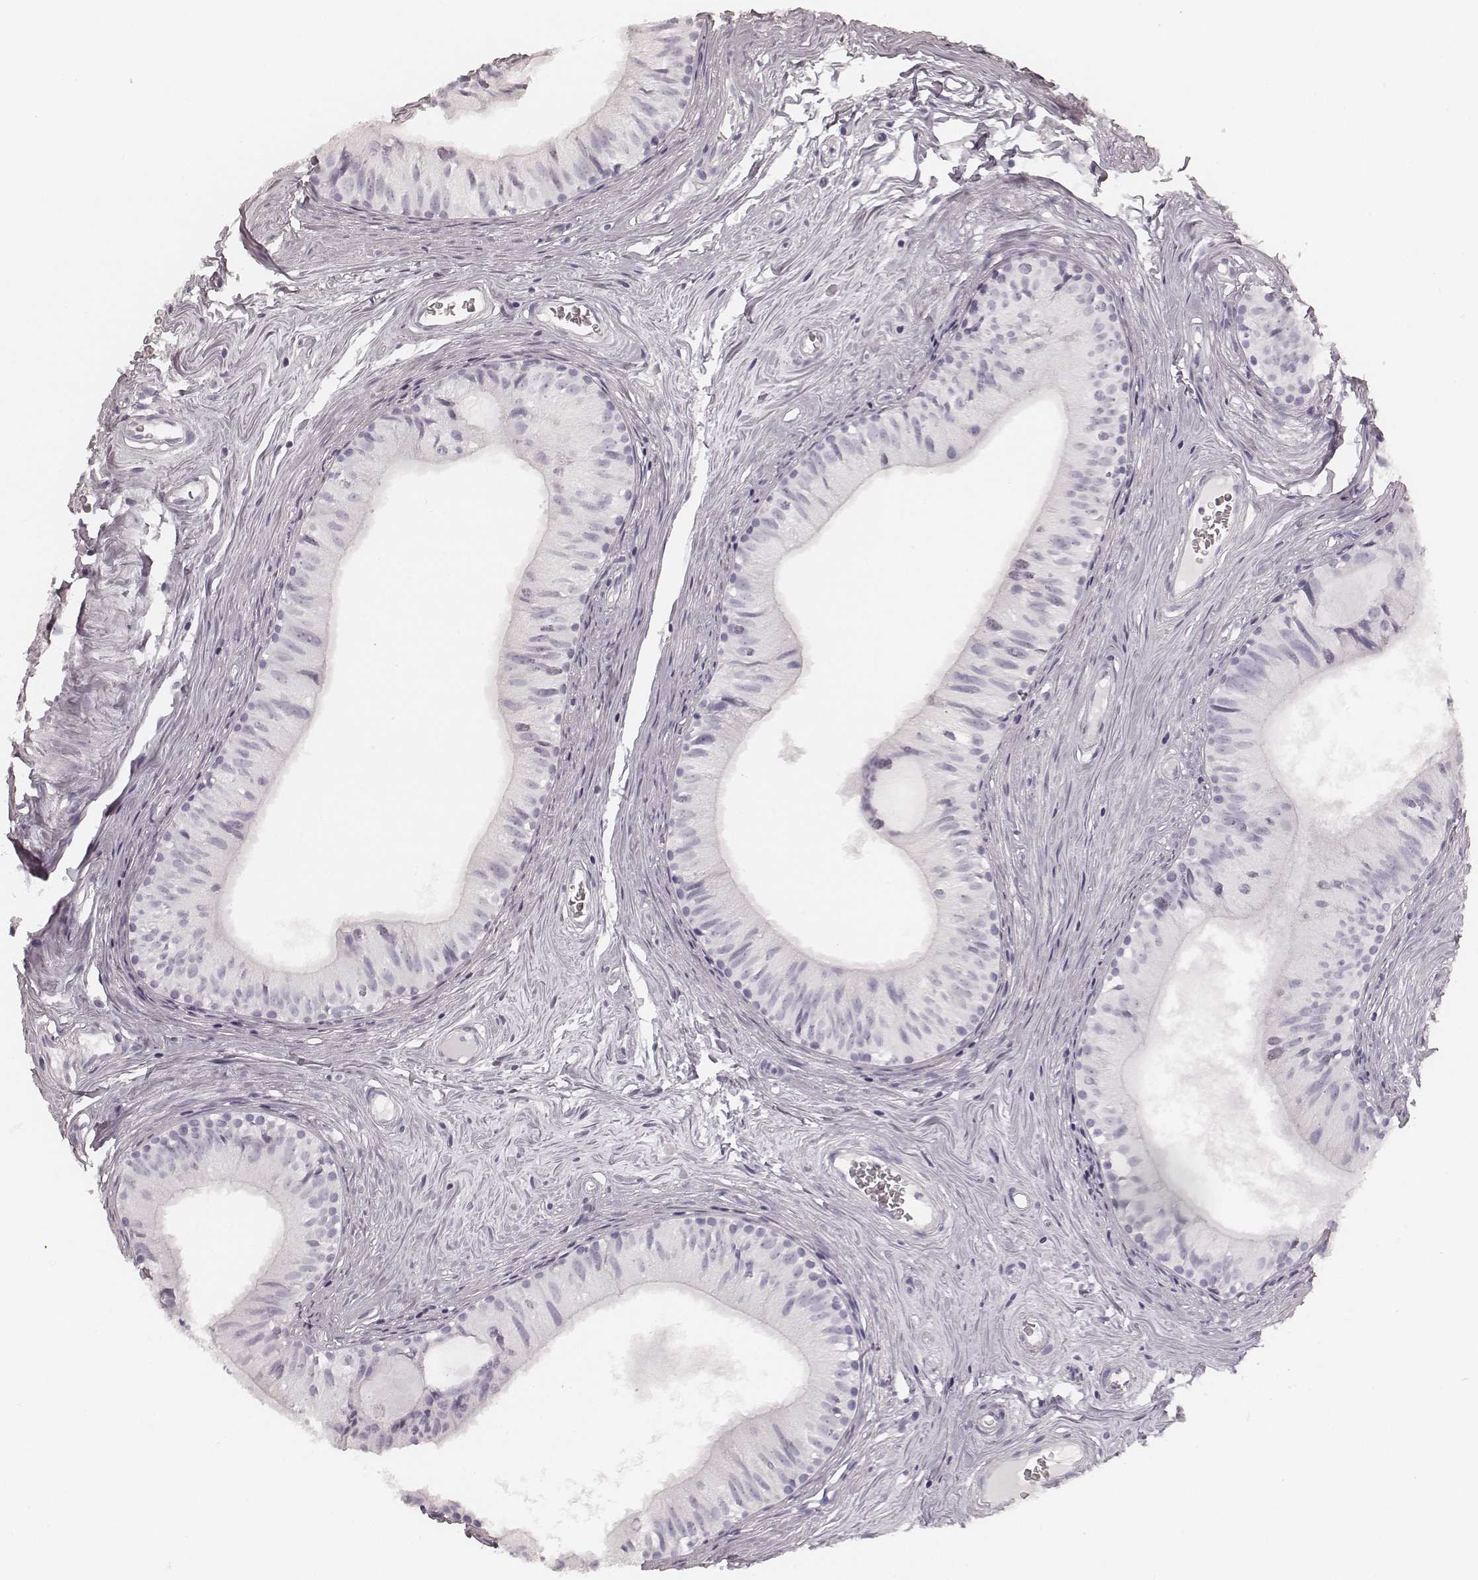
{"staining": {"intensity": "negative", "quantity": "none", "location": "none"}, "tissue": "epididymis", "cell_type": "Glandular cells", "image_type": "normal", "snomed": [{"axis": "morphology", "description": "Normal tissue, NOS"}, {"axis": "topography", "description": "Epididymis"}], "caption": "A high-resolution photomicrograph shows immunohistochemistry (IHC) staining of benign epididymis, which displays no significant positivity in glandular cells.", "gene": "HNF4G", "patient": {"sex": "male", "age": 52}}